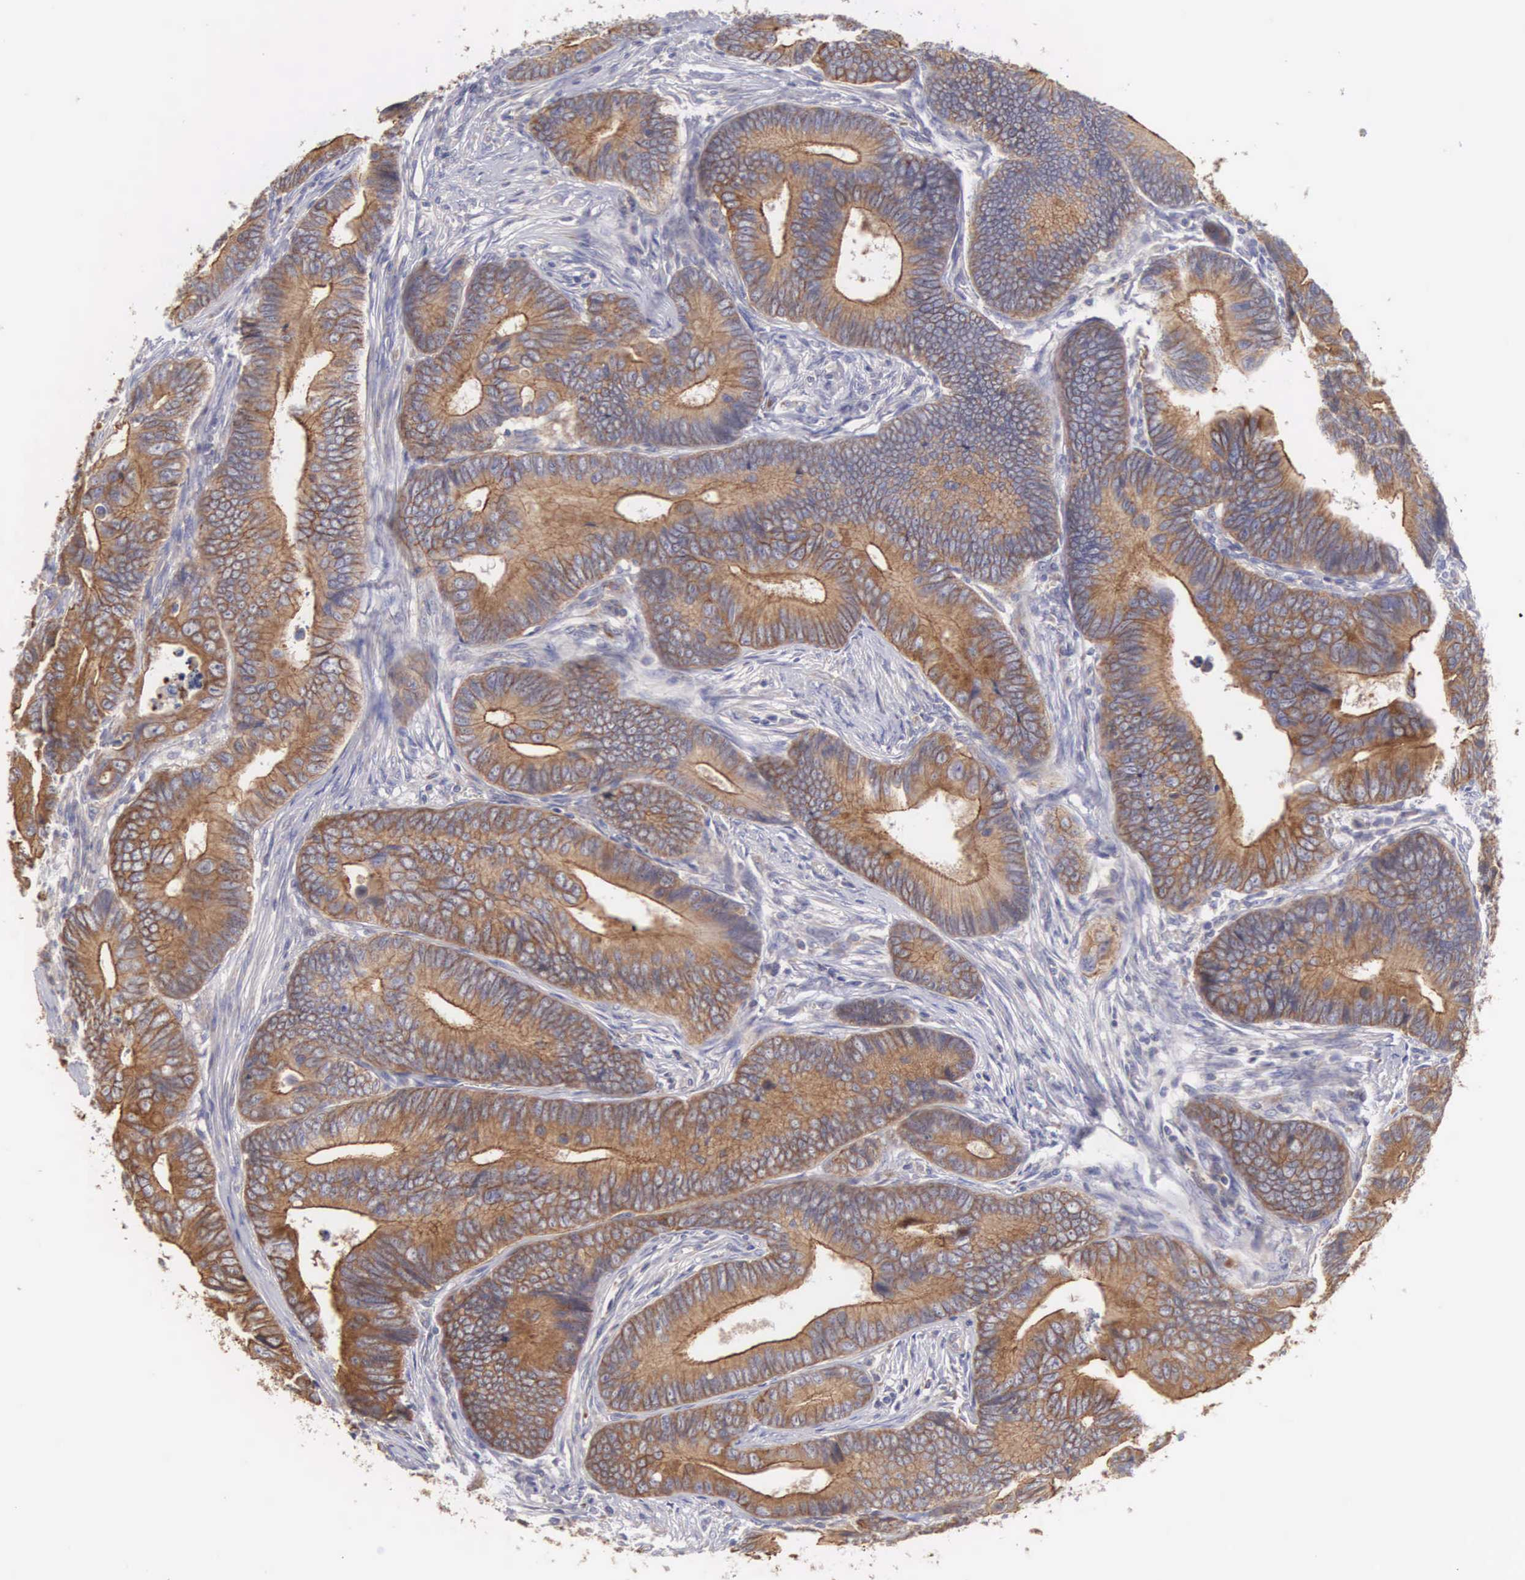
{"staining": {"intensity": "strong", "quantity": ">75%", "location": "cytoplasmic/membranous"}, "tissue": "colorectal cancer", "cell_type": "Tumor cells", "image_type": "cancer", "snomed": [{"axis": "morphology", "description": "Adenocarcinoma, NOS"}, {"axis": "topography", "description": "Colon"}], "caption": "Immunohistochemistry photomicrograph of colorectal cancer (adenocarcinoma) stained for a protein (brown), which demonstrates high levels of strong cytoplasmic/membranous staining in about >75% of tumor cells.", "gene": "TXLNG", "patient": {"sex": "female", "age": 78}}